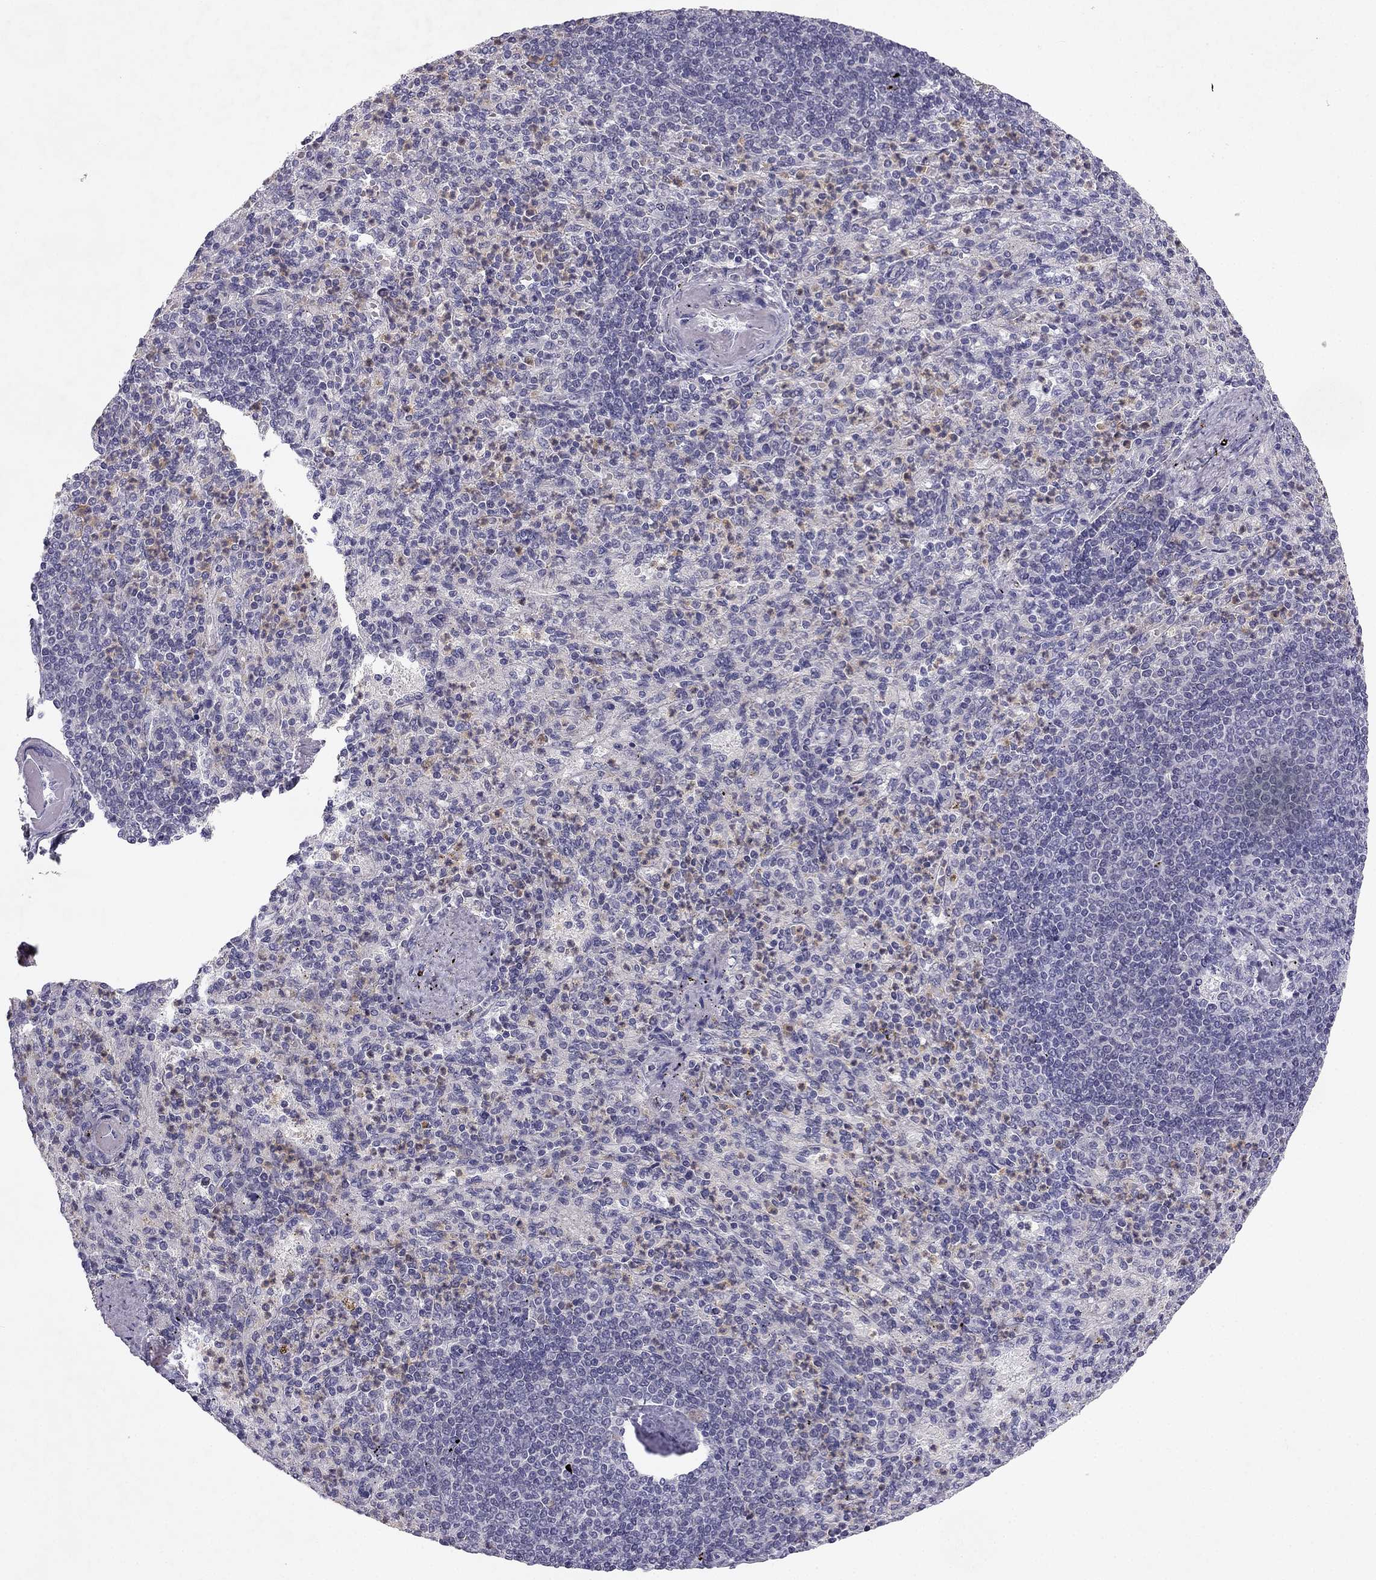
{"staining": {"intensity": "negative", "quantity": "none", "location": "none"}, "tissue": "spleen", "cell_type": "Cells in red pulp", "image_type": "normal", "snomed": [{"axis": "morphology", "description": "Normal tissue, NOS"}, {"axis": "topography", "description": "Spleen"}], "caption": "The image reveals no significant expression in cells in red pulp of spleen.", "gene": "SLC6A4", "patient": {"sex": "female", "age": 74}}